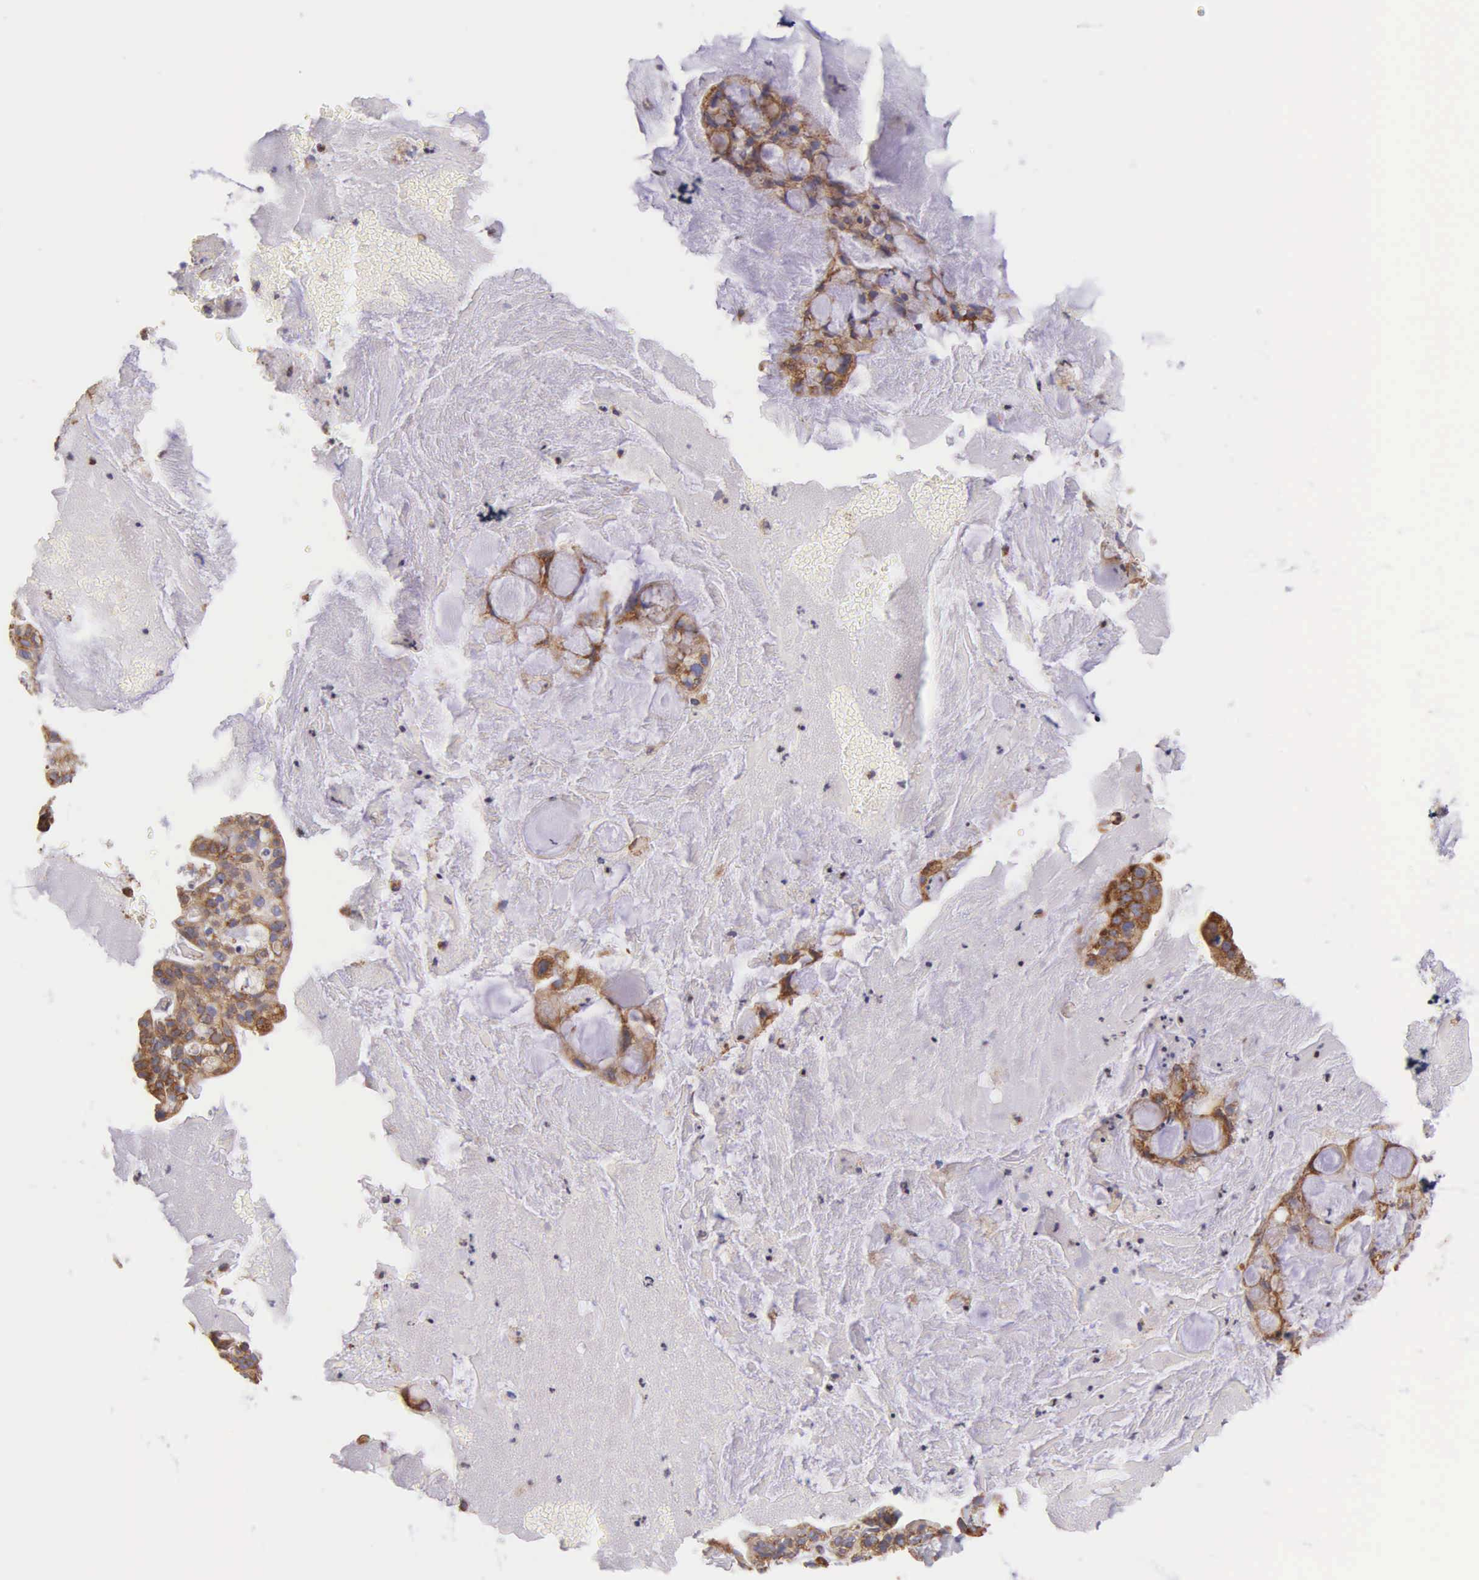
{"staining": {"intensity": "moderate", "quantity": ">75%", "location": "cytoplasmic/membranous"}, "tissue": "cervical cancer", "cell_type": "Tumor cells", "image_type": "cancer", "snomed": [{"axis": "morphology", "description": "Adenocarcinoma, NOS"}, {"axis": "topography", "description": "Cervix"}], "caption": "Immunohistochemistry staining of cervical adenocarcinoma, which shows medium levels of moderate cytoplasmic/membranous staining in approximately >75% of tumor cells indicating moderate cytoplasmic/membranous protein positivity. The staining was performed using DAB (brown) for protein detection and nuclei were counterstained in hematoxylin (blue).", "gene": "CKAP4", "patient": {"sex": "female", "age": 41}}